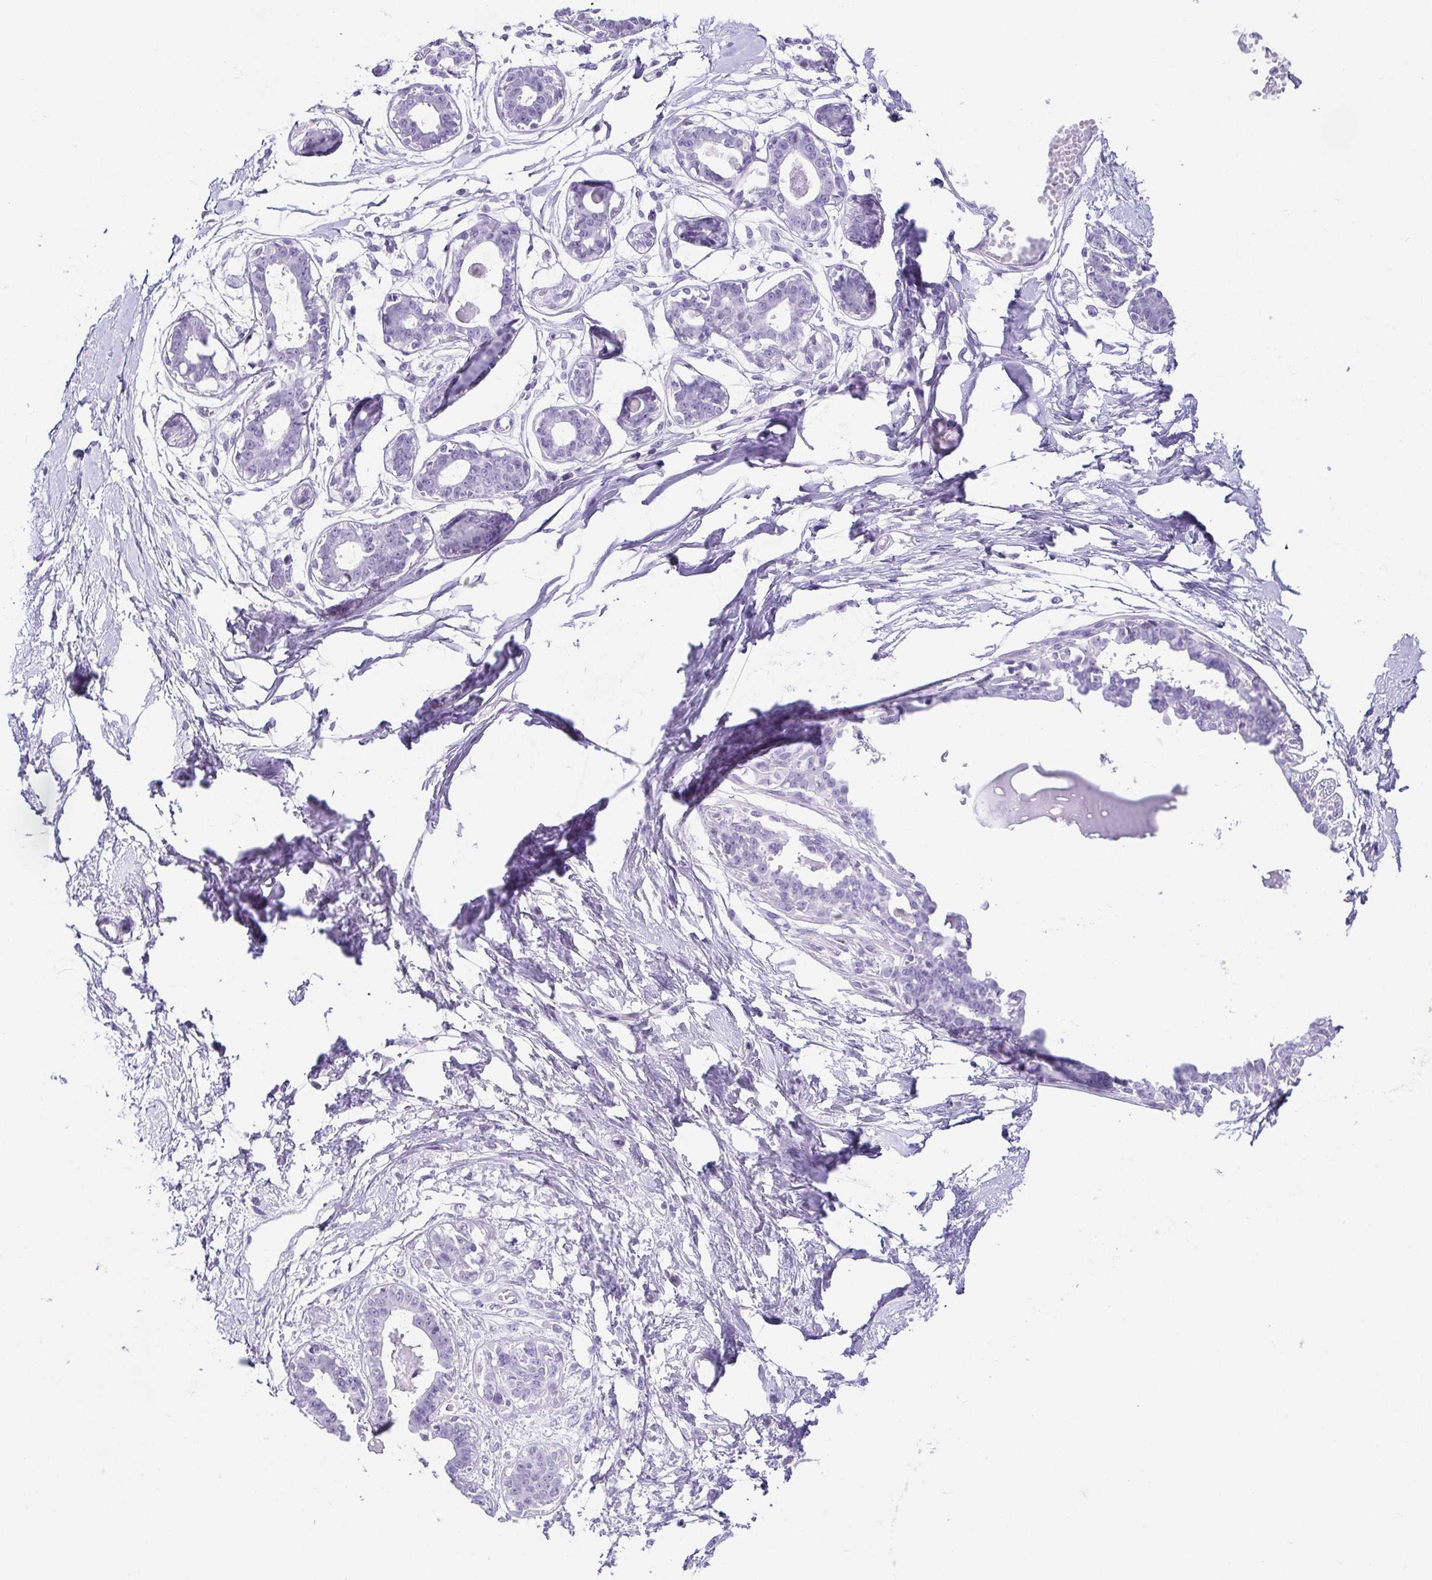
{"staining": {"intensity": "negative", "quantity": "none", "location": "none"}, "tissue": "breast", "cell_type": "Adipocytes", "image_type": "normal", "snomed": [{"axis": "morphology", "description": "Normal tissue, NOS"}, {"axis": "topography", "description": "Breast"}], "caption": "A high-resolution micrograph shows immunohistochemistry staining of benign breast, which displays no significant expression in adipocytes.", "gene": "ESX1", "patient": {"sex": "female", "age": 45}}